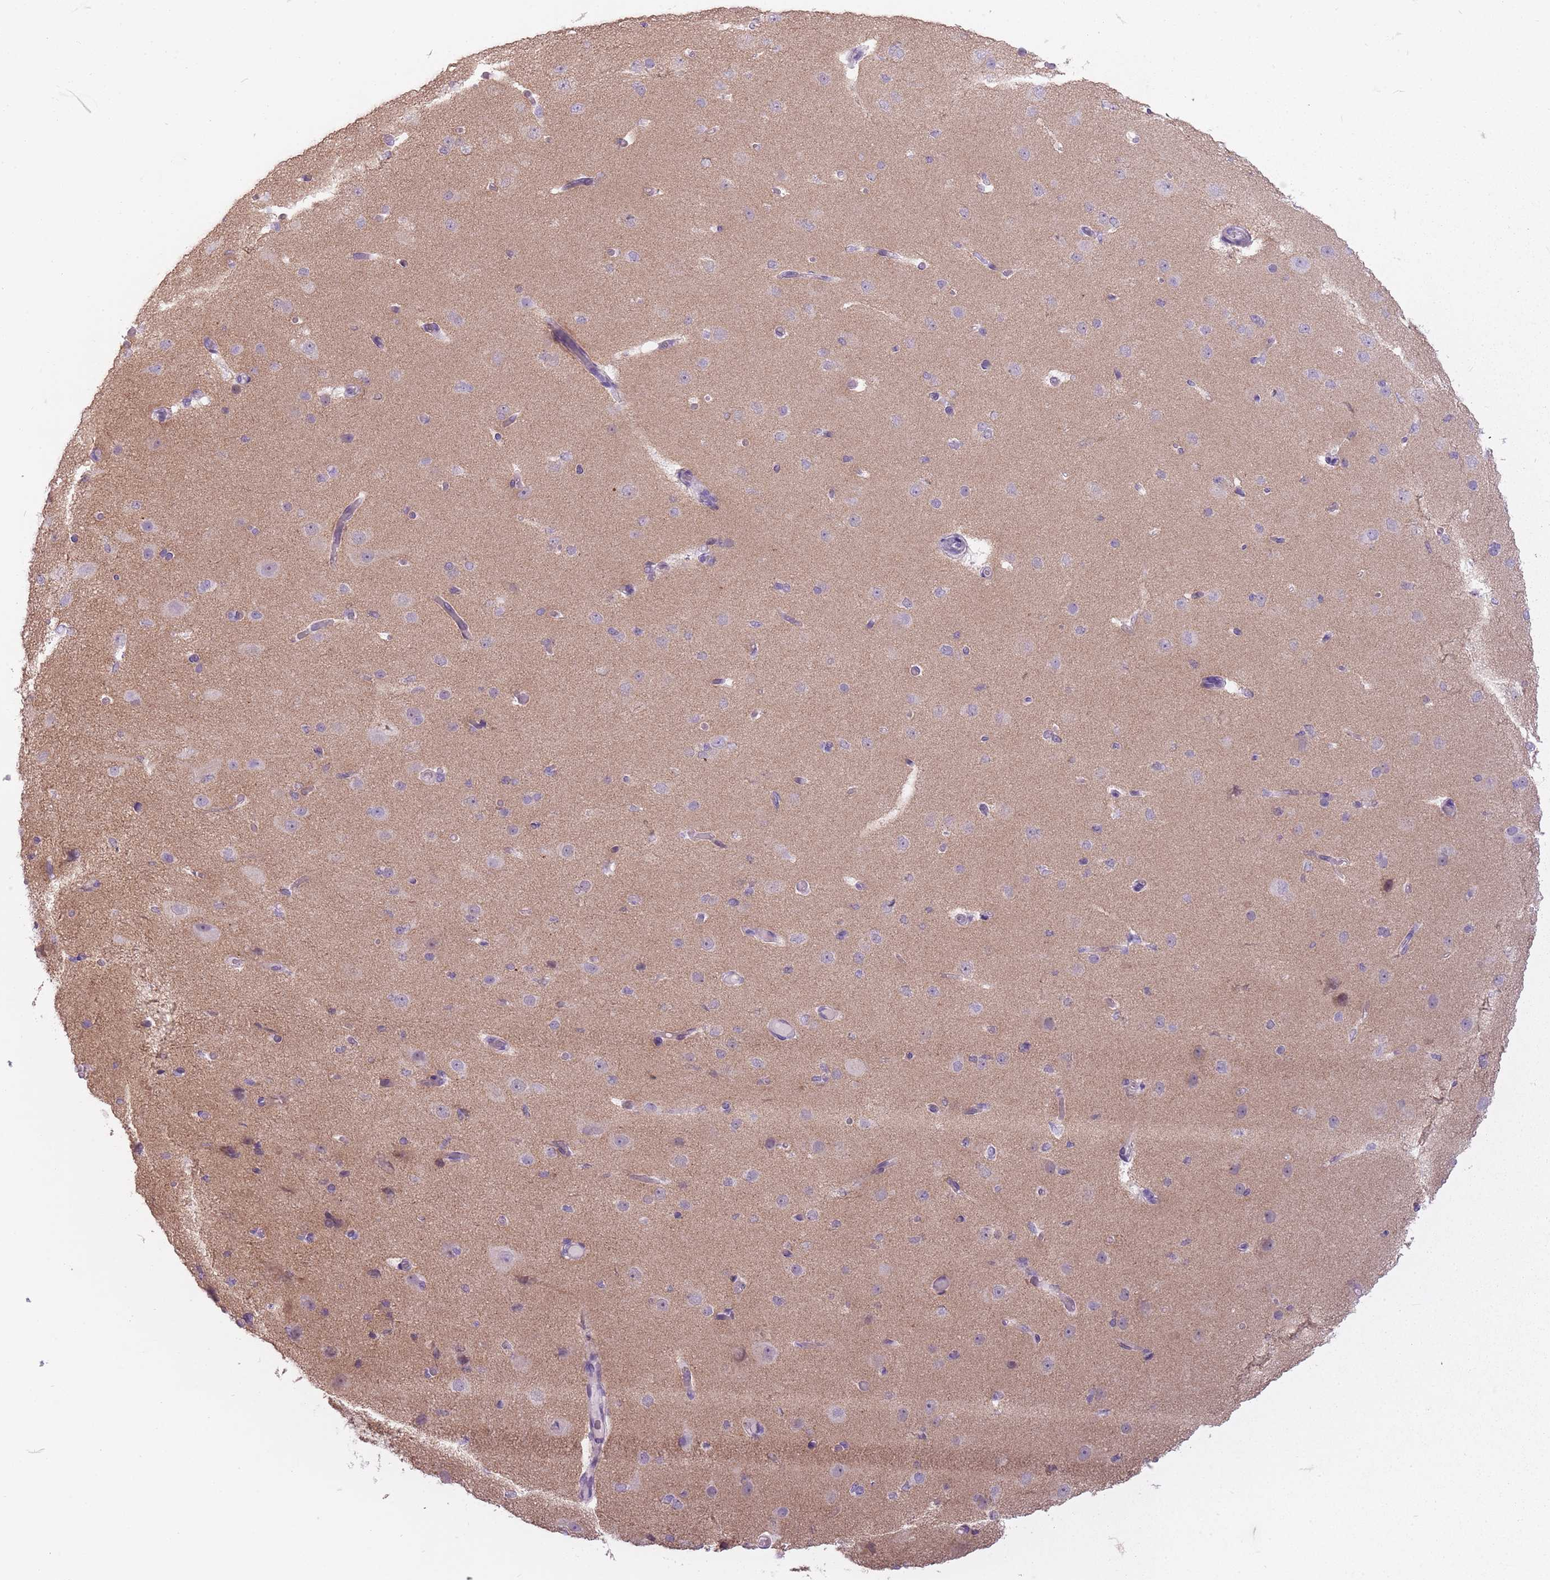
{"staining": {"intensity": "negative", "quantity": "none", "location": "none"}, "tissue": "cerebral cortex", "cell_type": "Endothelial cells", "image_type": "normal", "snomed": [{"axis": "morphology", "description": "Normal tissue, NOS"}, {"axis": "morphology", "description": "Inflammation, NOS"}, {"axis": "topography", "description": "Cerebral cortex"}], "caption": "High power microscopy micrograph of an IHC micrograph of benign cerebral cortex, revealing no significant positivity in endothelial cells.", "gene": "RFX4", "patient": {"sex": "male", "age": 6}}